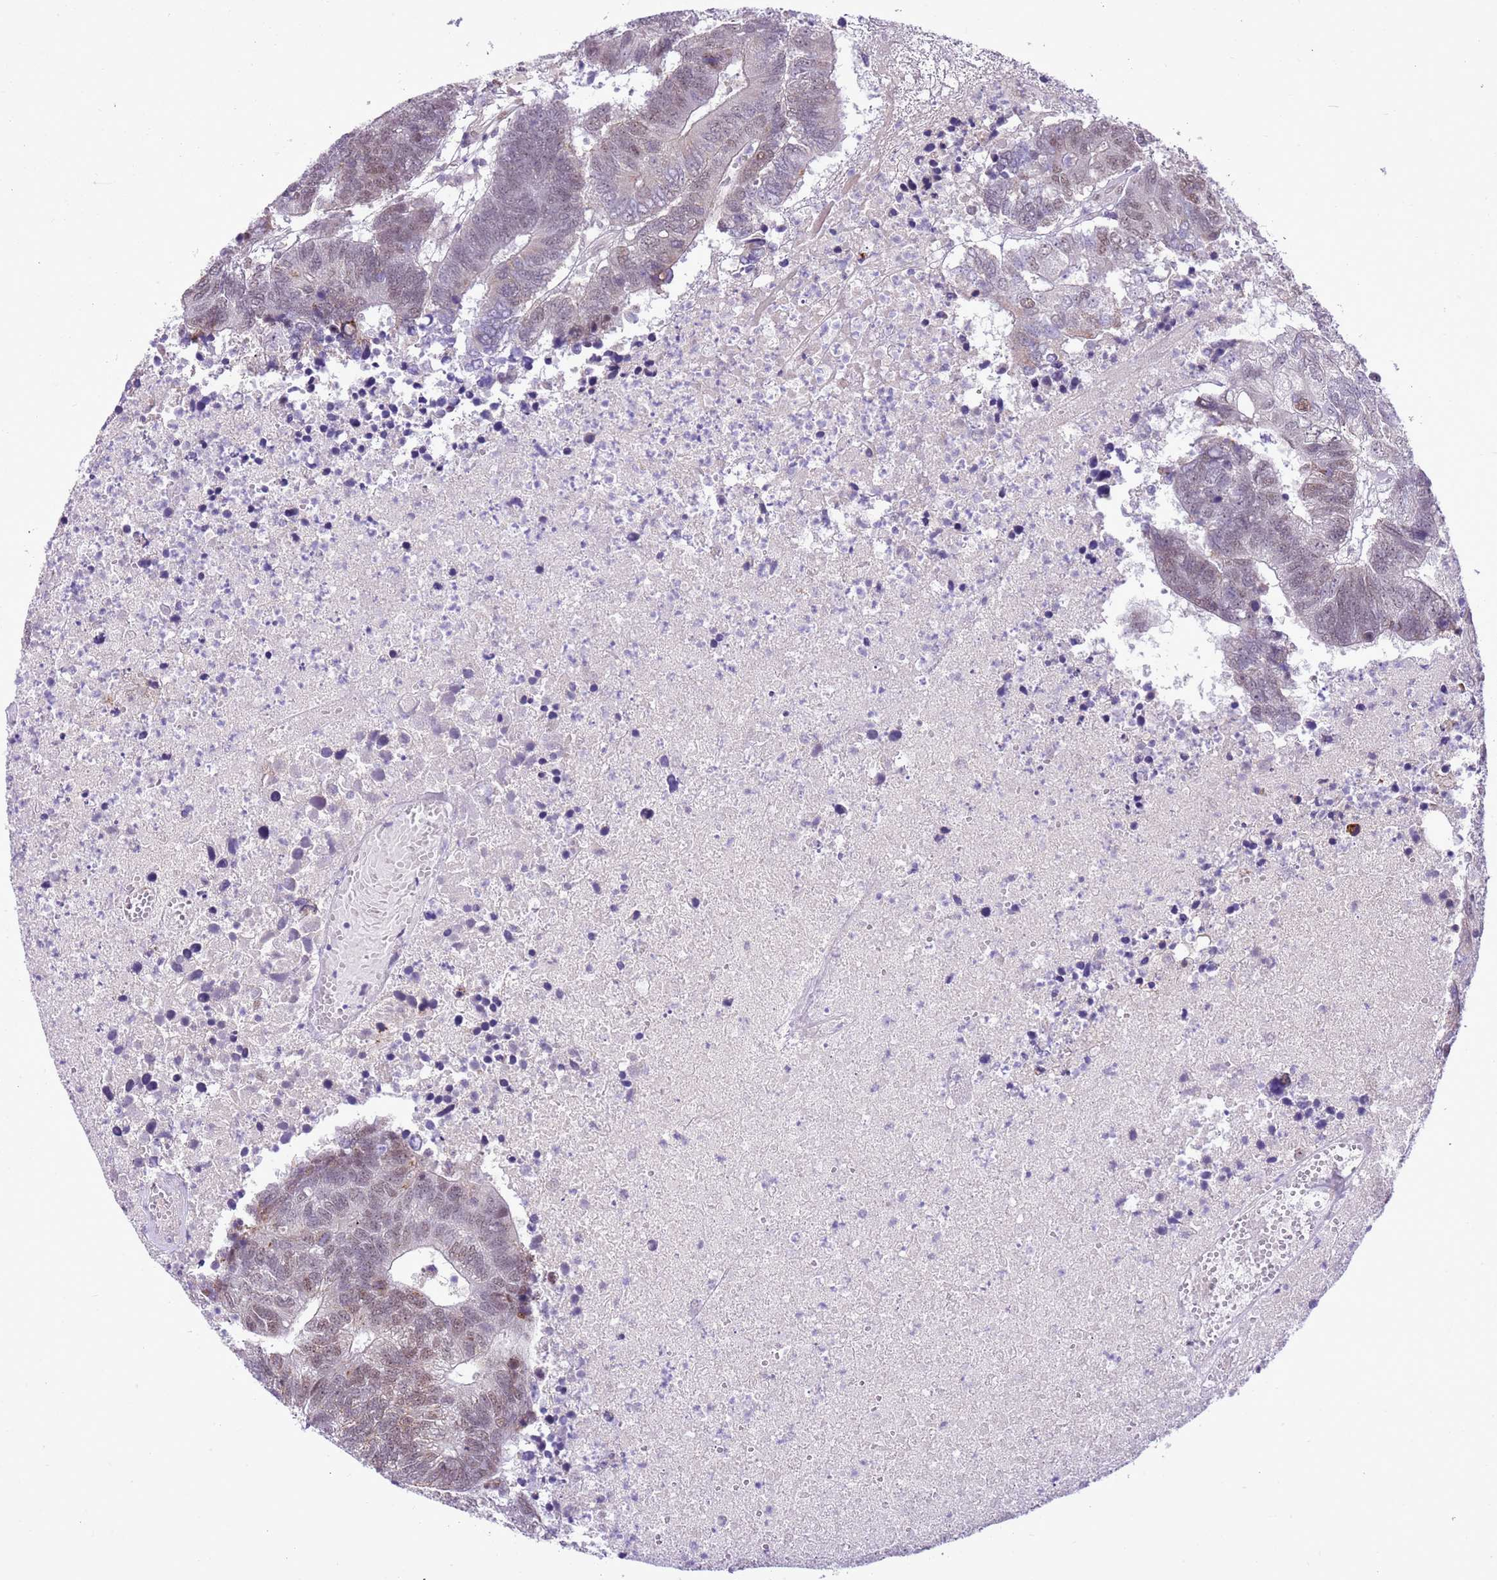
{"staining": {"intensity": "weak", "quantity": "25%-75%", "location": "nuclear"}, "tissue": "colorectal cancer", "cell_type": "Tumor cells", "image_type": "cancer", "snomed": [{"axis": "morphology", "description": "Adenocarcinoma, NOS"}, {"axis": "topography", "description": "Colon"}], "caption": "The histopathology image displays staining of colorectal adenocarcinoma, revealing weak nuclear protein positivity (brown color) within tumor cells. Immunohistochemistry (ihc) stains the protein in brown and the nuclei are stained blue.", "gene": "NACC2", "patient": {"sex": "female", "age": 48}}